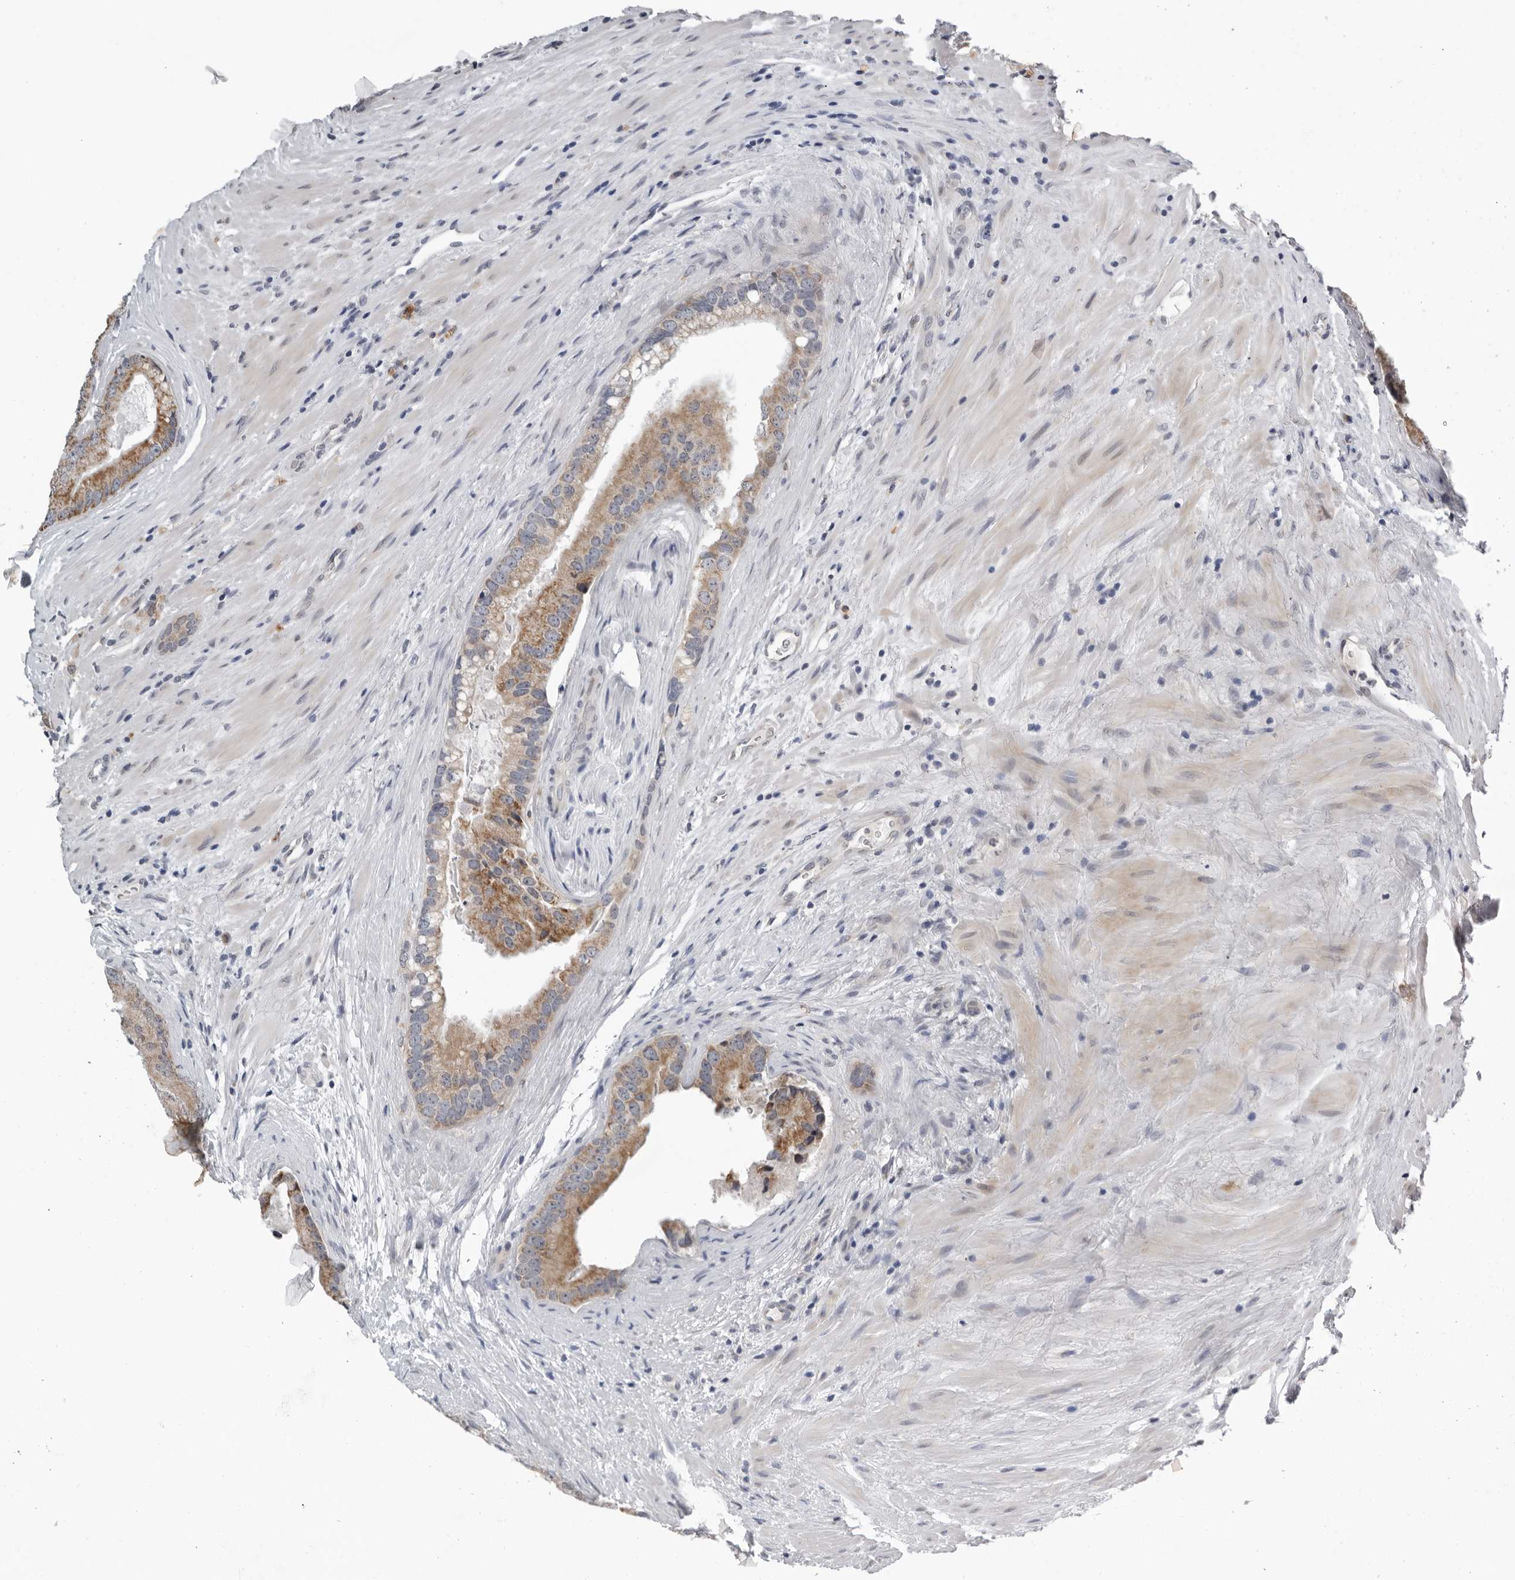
{"staining": {"intensity": "moderate", "quantity": ">75%", "location": "cytoplasmic/membranous"}, "tissue": "prostate cancer", "cell_type": "Tumor cells", "image_type": "cancer", "snomed": [{"axis": "morphology", "description": "Adenocarcinoma, High grade"}, {"axis": "topography", "description": "Prostate"}], "caption": "This micrograph displays prostate high-grade adenocarcinoma stained with immunohistochemistry to label a protein in brown. The cytoplasmic/membranous of tumor cells show moderate positivity for the protein. Nuclei are counter-stained blue.", "gene": "CPT2", "patient": {"sex": "male", "age": 70}}